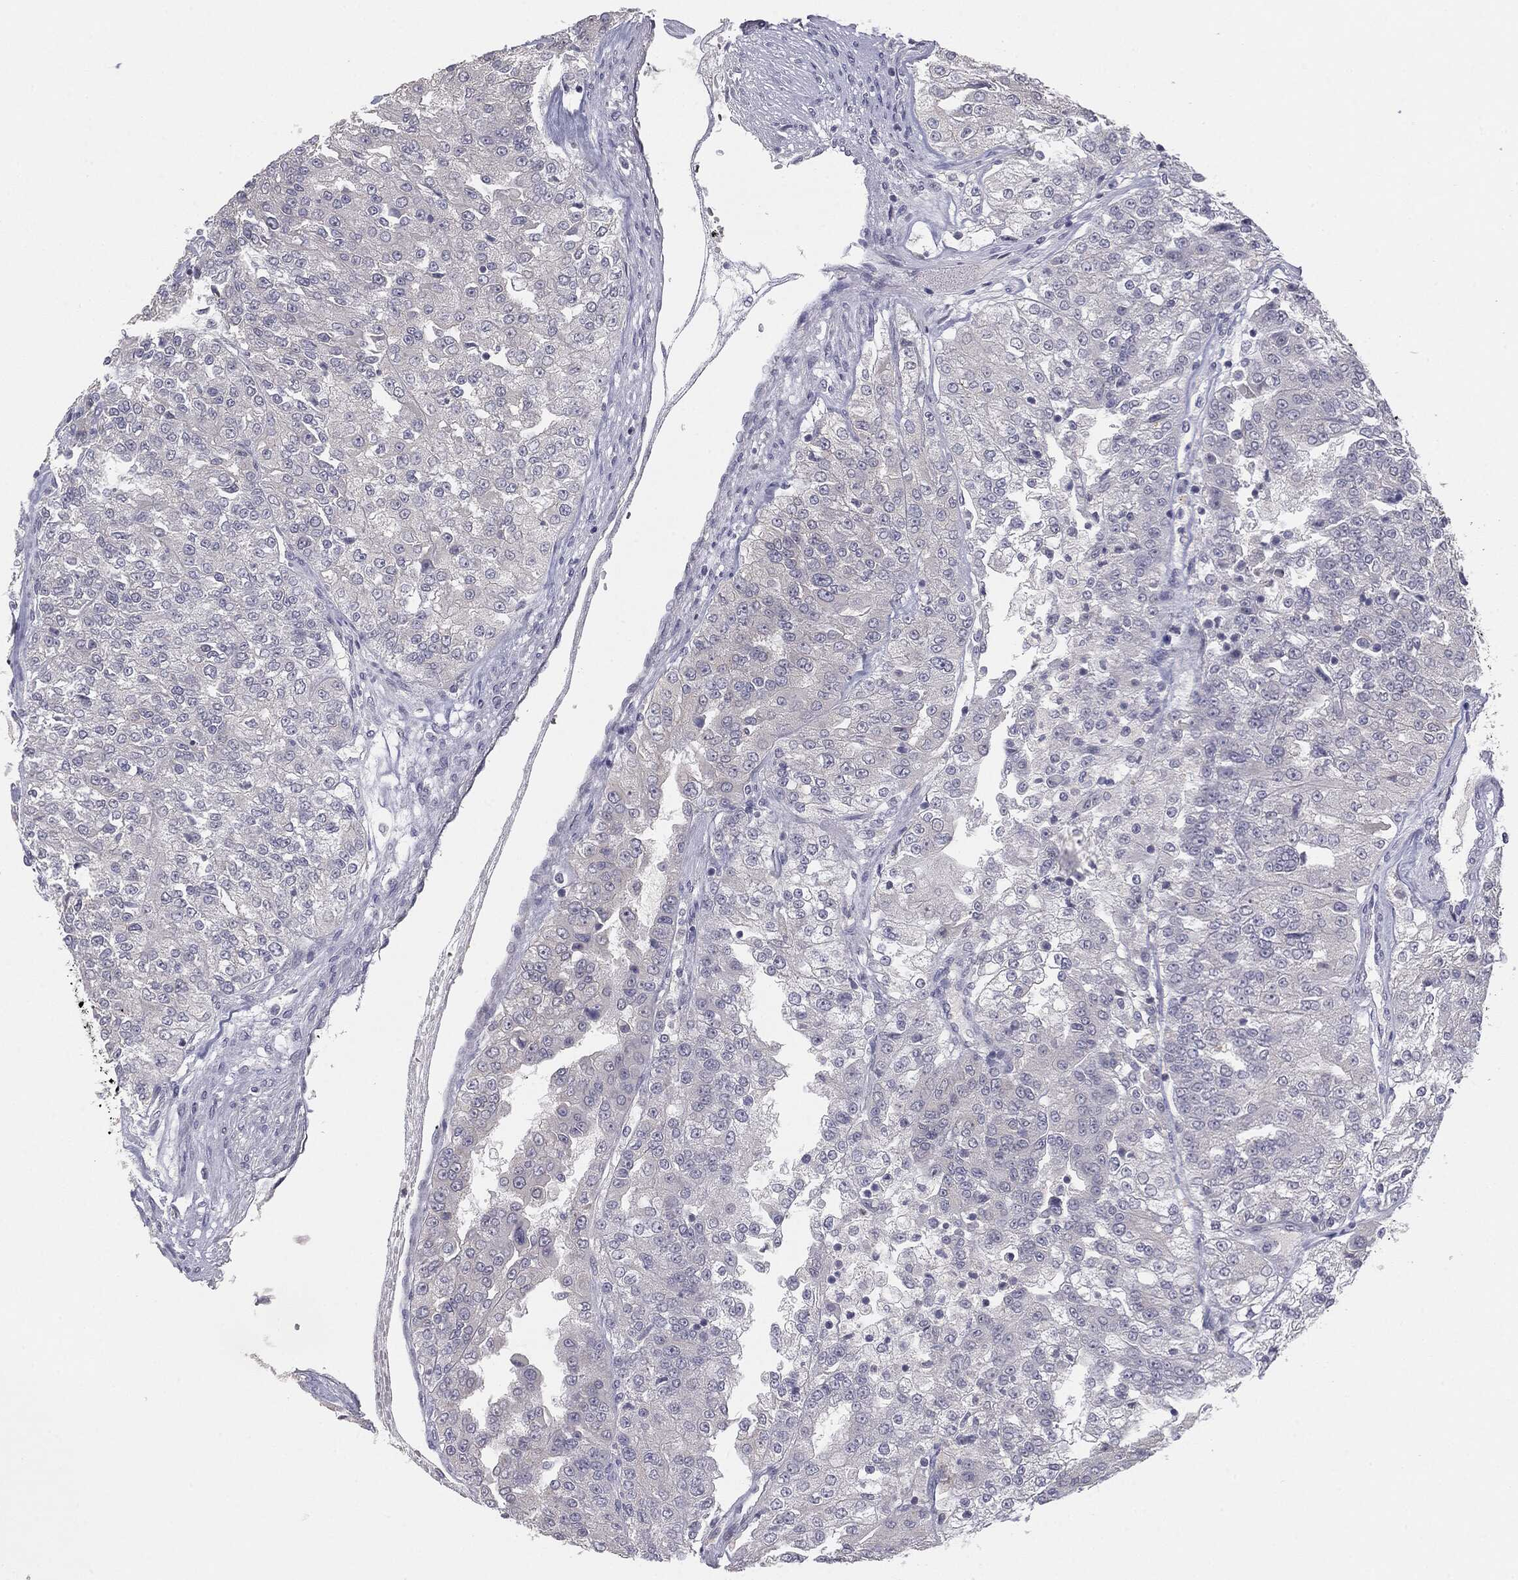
{"staining": {"intensity": "negative", "quantity": "none", "location": "none"}, "tissue": "renal cancer", "cell_type": "Tumor cells", "image_type": "cancer", "snomed": [{"axis": "morphology", "description": "Adenocarcinoma, NOS"}, {"axis": "topography", "description": "Kidney"}], "caption": "Tumor cells show no significant positivity in adenocarcinoma (renal). (DAB immunohistochemistry with hematoxylin counter stain).", "gene": "MUC1", "patient": {"sex": "female", "age": 63}}